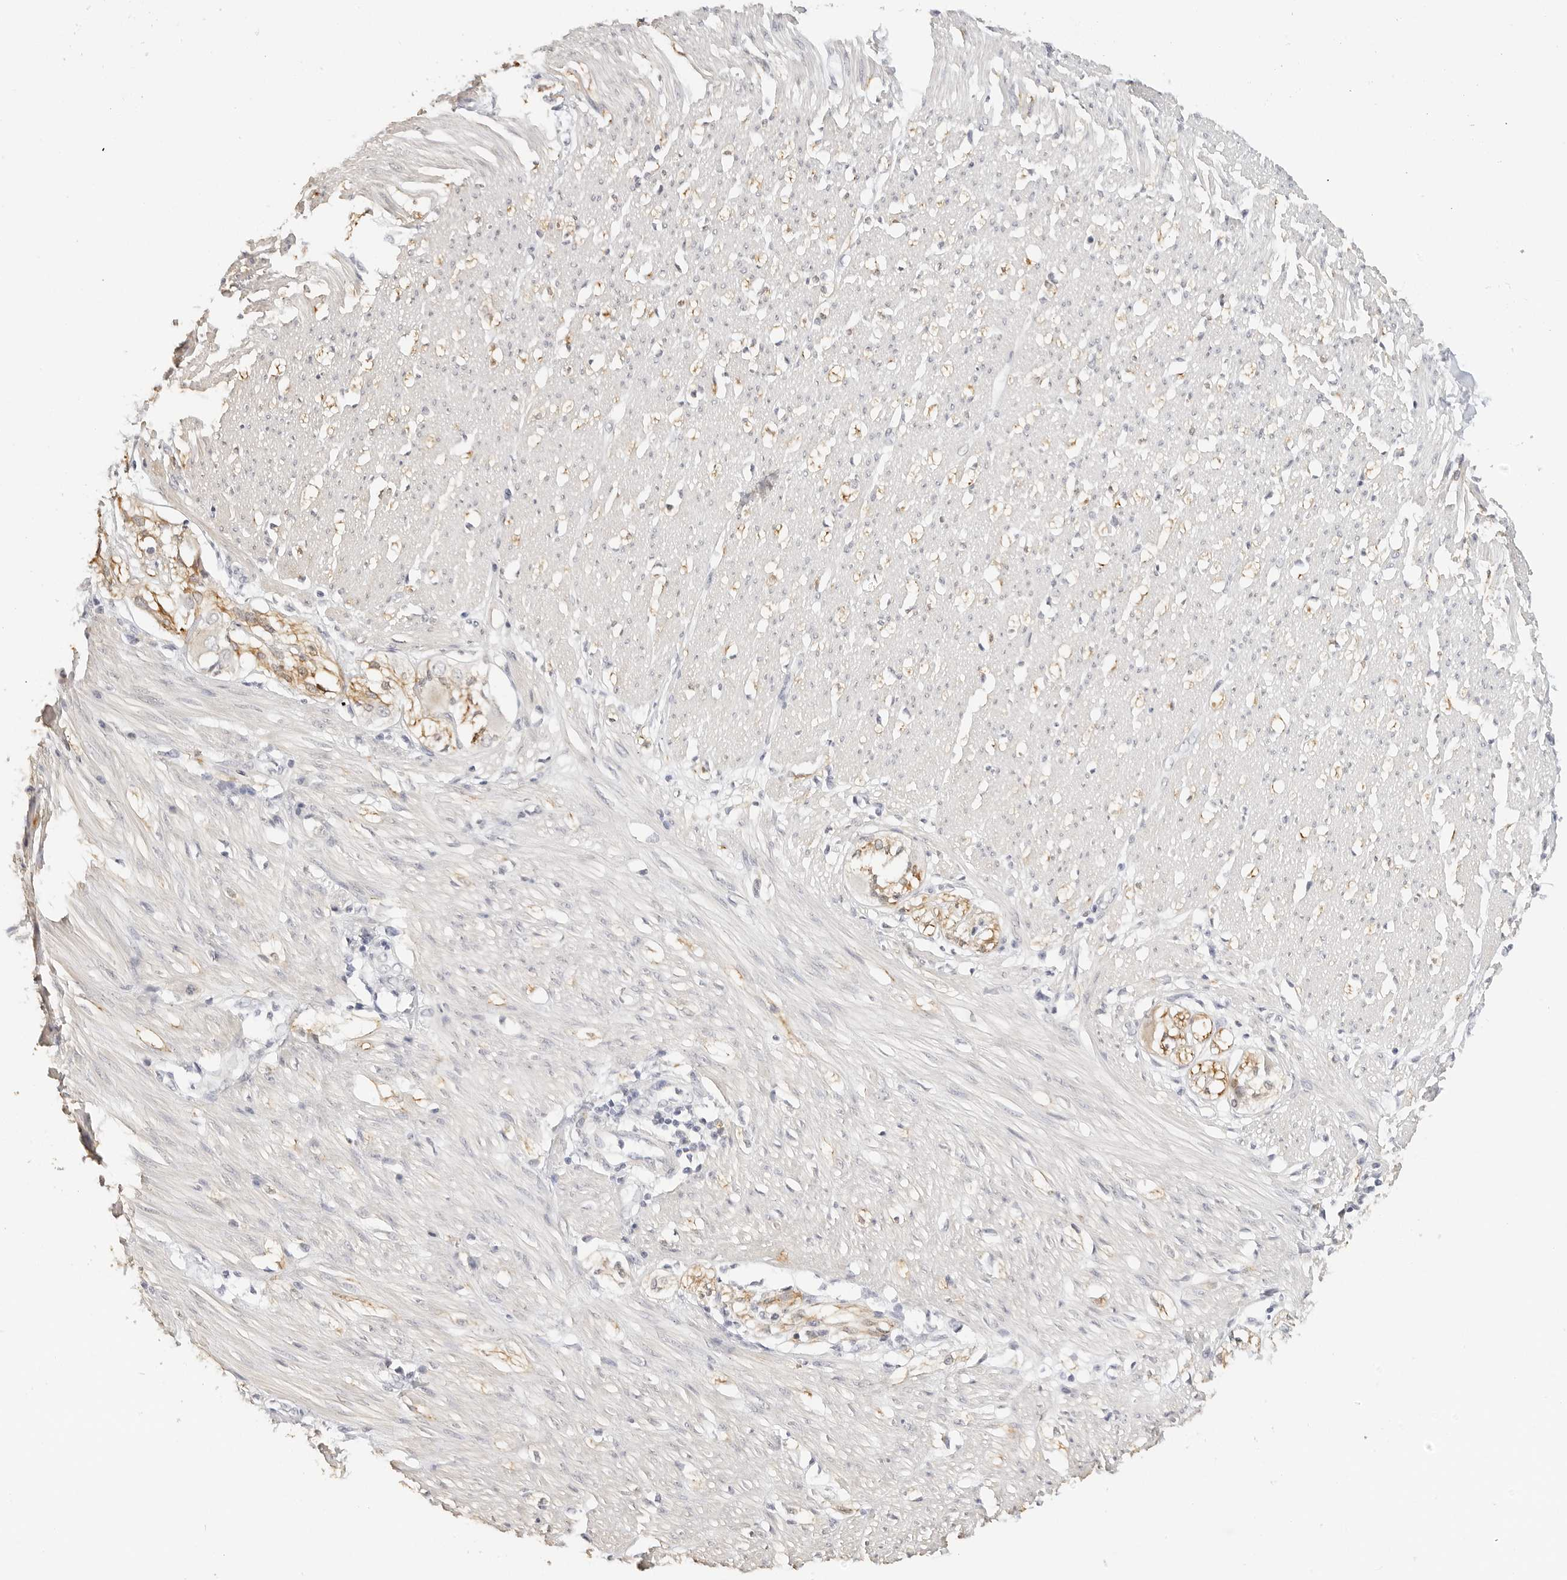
{"staining": {"intensity": "weak", "quantity": "<25%", "location": "cytoplasmic/membranous"}, "tissue": "smooth muscle", "cell_type": "Smooth muscle cells", "image_type": "normal", "snomed": [{"axis": "morphology", "description": "Normal tissue, NOS"}, {"axis": "morphology", "description": "Adenocarcinoma, NOS"}, {"axis": "topography", "description": "Colon"}, {"axis": "topography", "description": "Peripheral nerve tissue"}], "caption": "Smooth muscle cells show no significant protein expression in normal smooth muscle.", "gene": "PCDH19", "patient": {"sex": "male", "age": 14}}